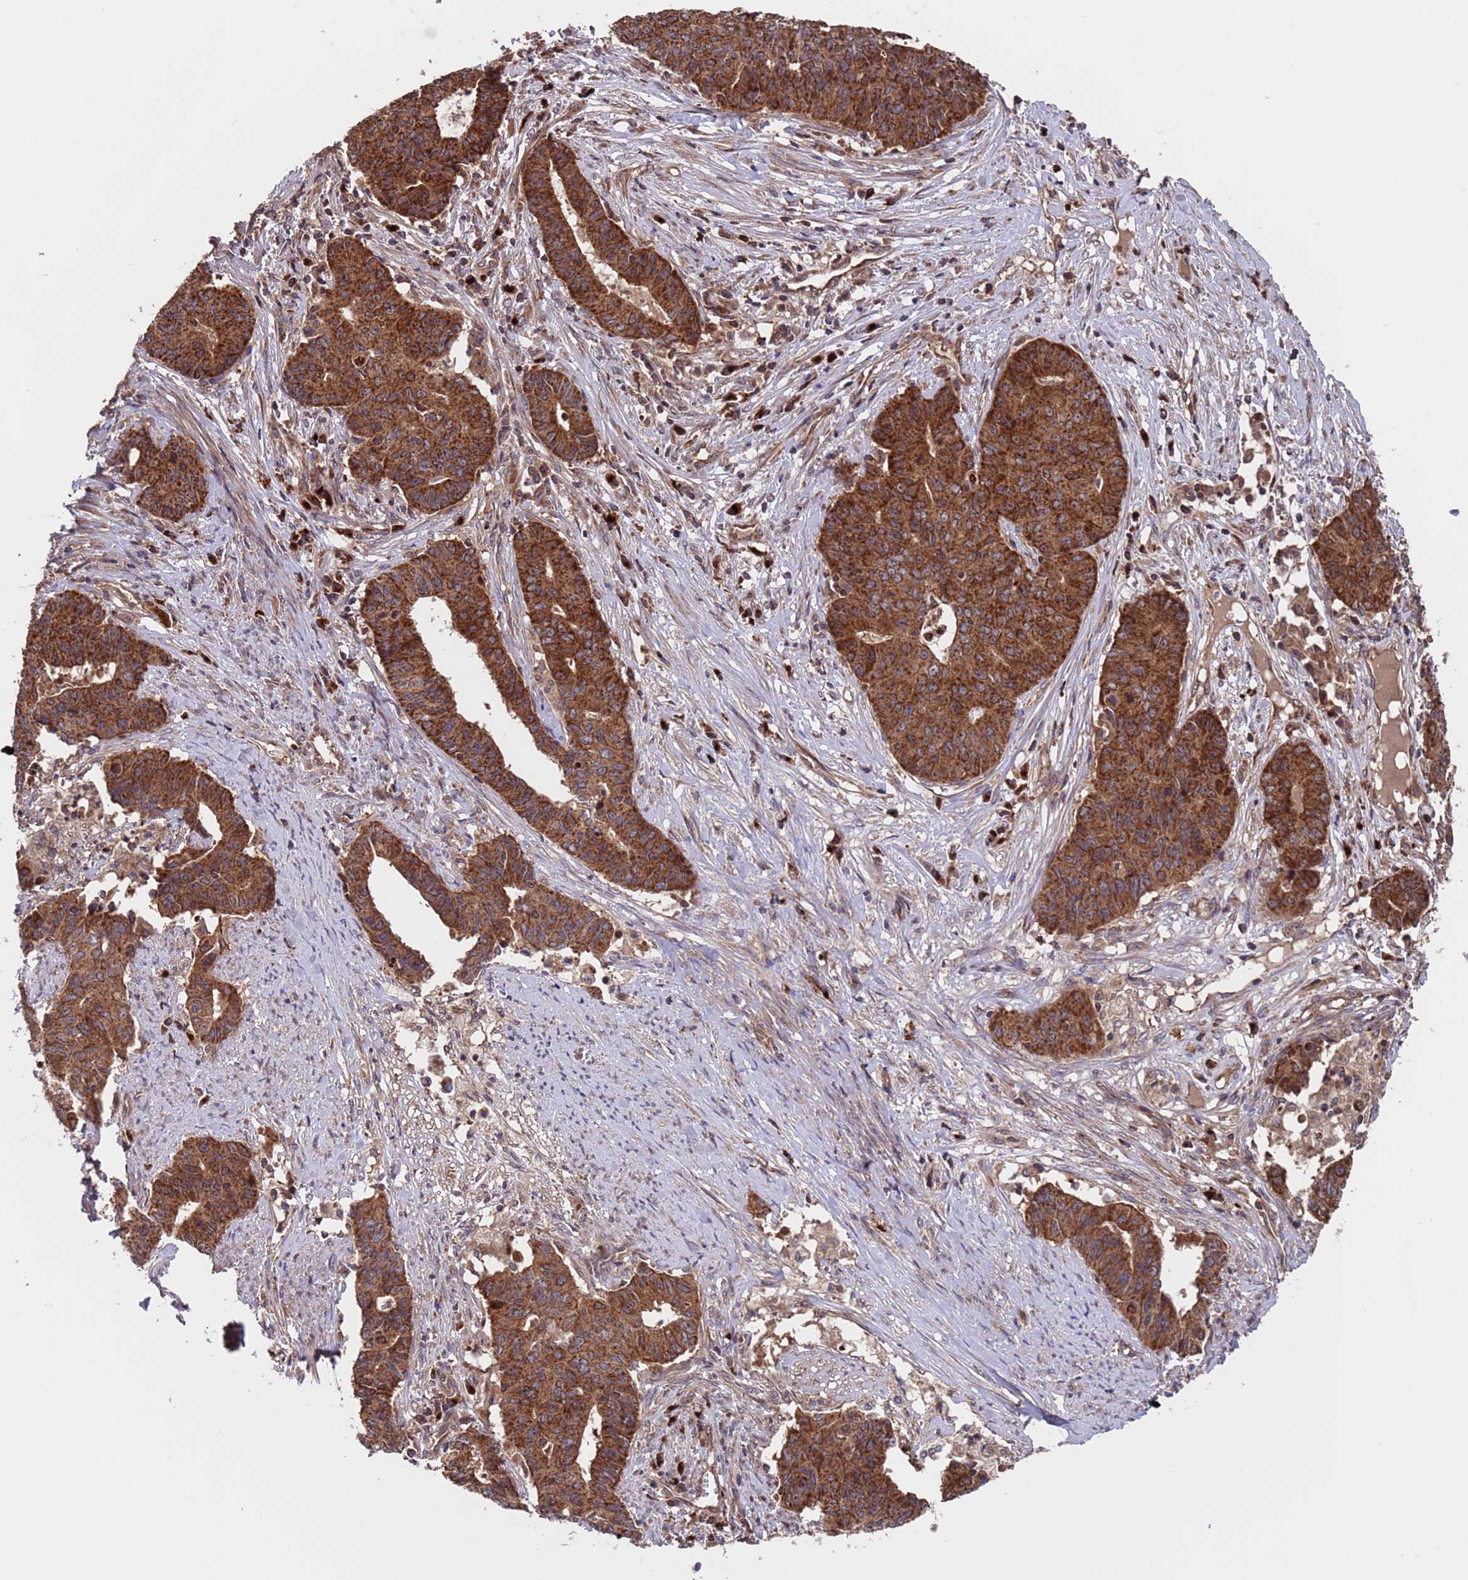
{"staining": {"intensity": "strong", "quantity": ">75%", "location": "cytoplasmic/membranous"}, "tissue": "endometrial cancer", "cell_type": "Tumor cells", "image_type": "cancer", "snomed": [{"axis": "morphology", "description": "Adenocarcinoma, NOS"}, {"axis": "topography", "description": "Endometrium"}], "caption": "High-power microscopy captured an immunohistochemistry histopathology image of endometrial cancer (adenocarcinoma), revealing strong cytoplasmic/membranous staining in approximately >75% of tumor cells.", "gene": "TSR3", "patient": {"sex": "female", "age": 59}}